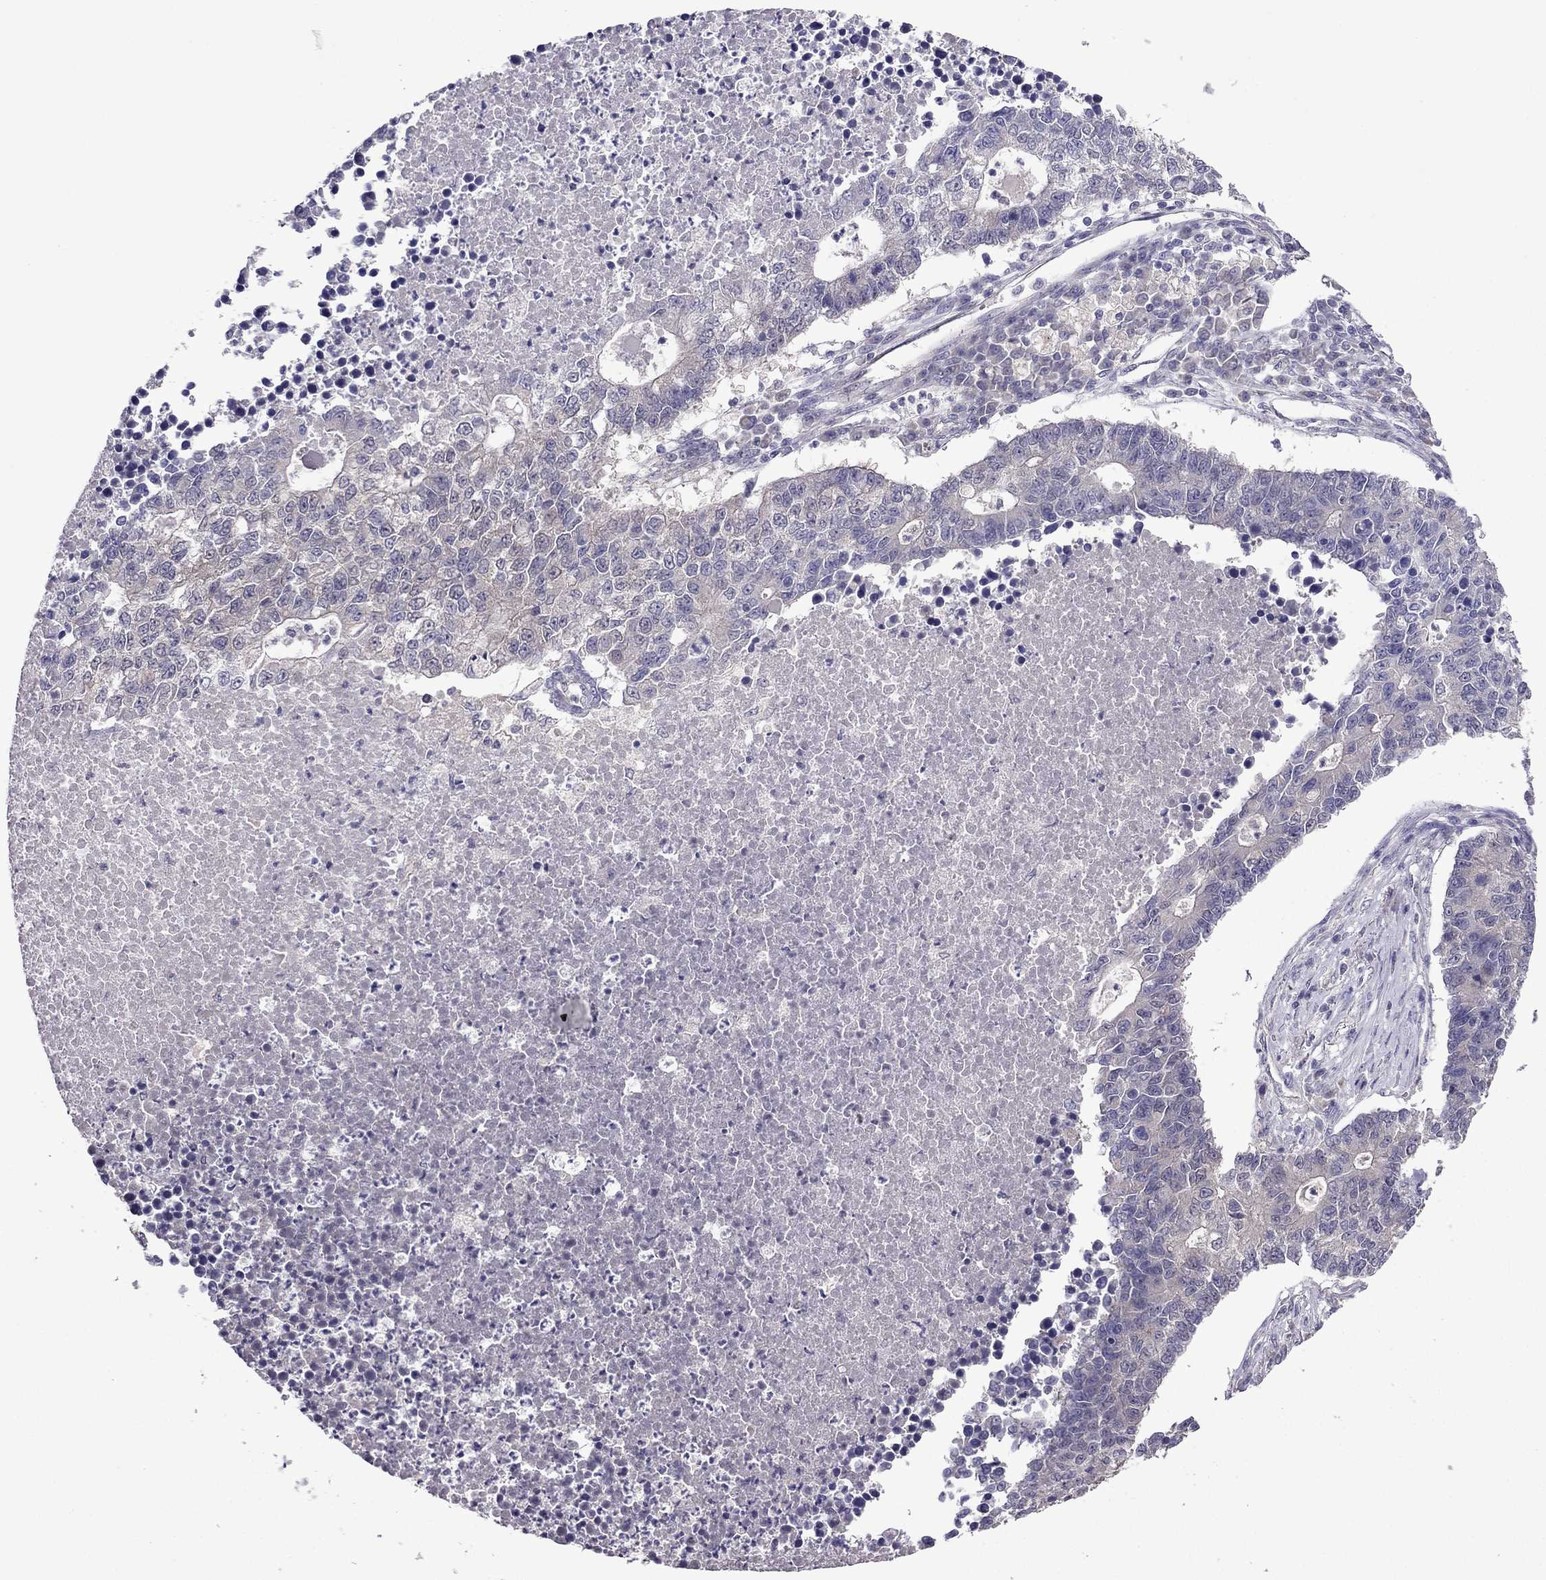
{"staining": {"intensity": "negative", "quantity": "none", "location": "none"}, "tissue": "lung cancer", "cell_type": "Tumor cells", "image_type": "cancer", "snomed": [{"axis": "morphology", "description": "Adenocarcinoma, NOS"}, {"axis": "topography", "description": "Lung"}], "caption": "Tumor cells are negative for protein expression in human lung cancer. Brightfield microscopy of immunohistochemistry (IHC) stained with DAB (brown) and hematoxylin (blue), captured at high magnification.", "gene": "CDK5", "patient": {"sex": "male", "age": 57}}